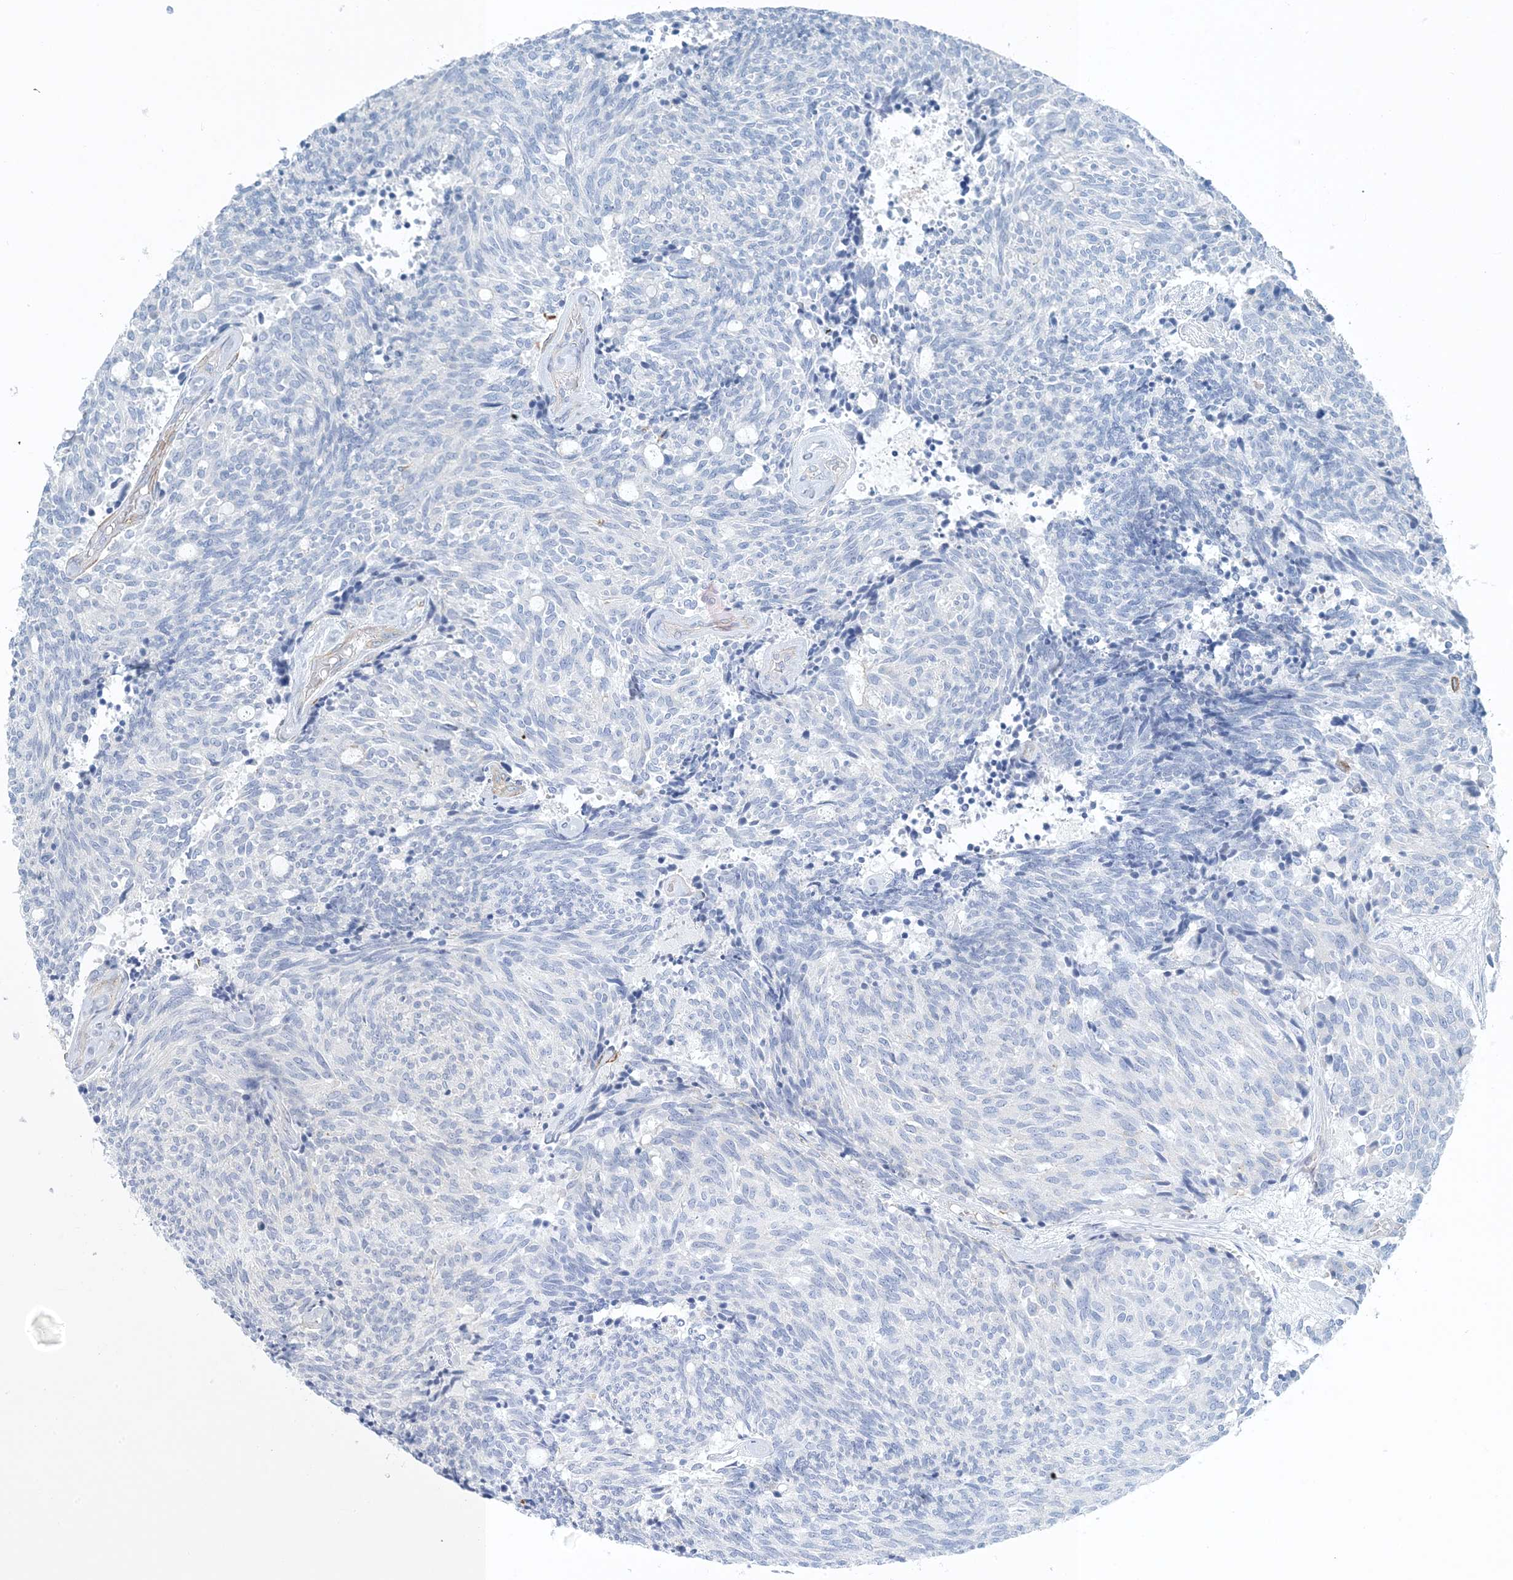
{"staining": {"intensity": "weak", "quantity": "<25%", "location": "cytoplasmic/membranous"}, "tissue": "carcinoid", "cell_type": "Tumor cells", "image_type": "cancer", "snomed": [{"axis": "morphology", "description": "Carcinoid, malignant, NOS"}, {"axis": "topography", "description": "Pancreas"}], "caption": "An immunohistochemistry image of carcinoid (malignant) is shown. There is no staining in tumor cells of carcinoid (malignant).", "gene": "SHANK1", "patient": {"sex": "female", "age": 54}}